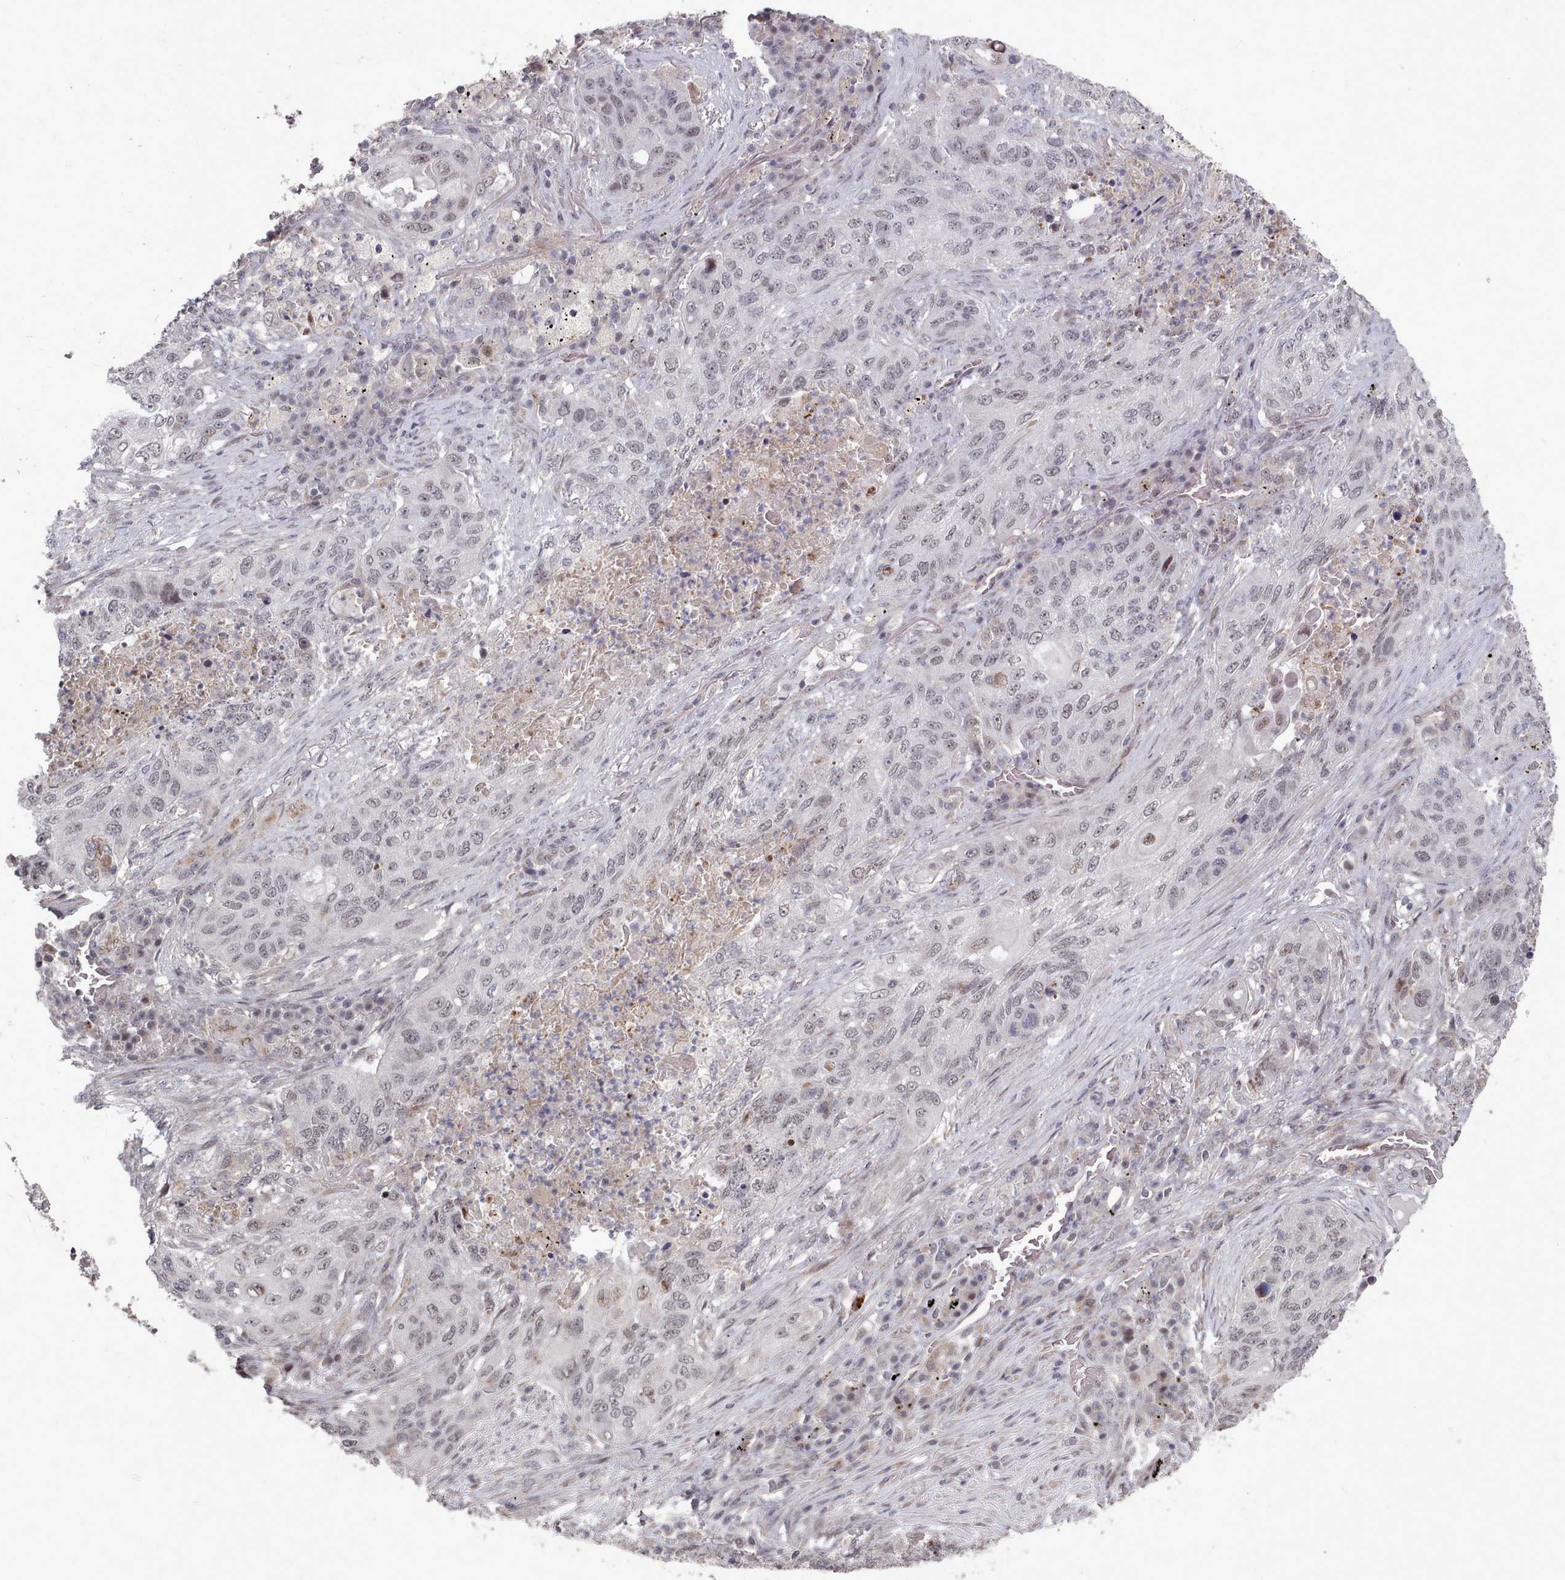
{"staining": {"intensity": "weak", "quantity": "<25%", "location": "nuclear"}, "tissue": "lung cancer", "cell_type": "Tumor cells", "image_type": "cancer", "snomed": [{"axis": "morphology", "description": "Squamous cell carcinoma, NOS"}, {"axis": "topography", "description": "Lung"}], "caption": "Tumor cells are negative for brown protein staining in squamous cell carcinoma (lung).", "gene": "CPSF4", "patient": {"sex": "female", "age": 63}}